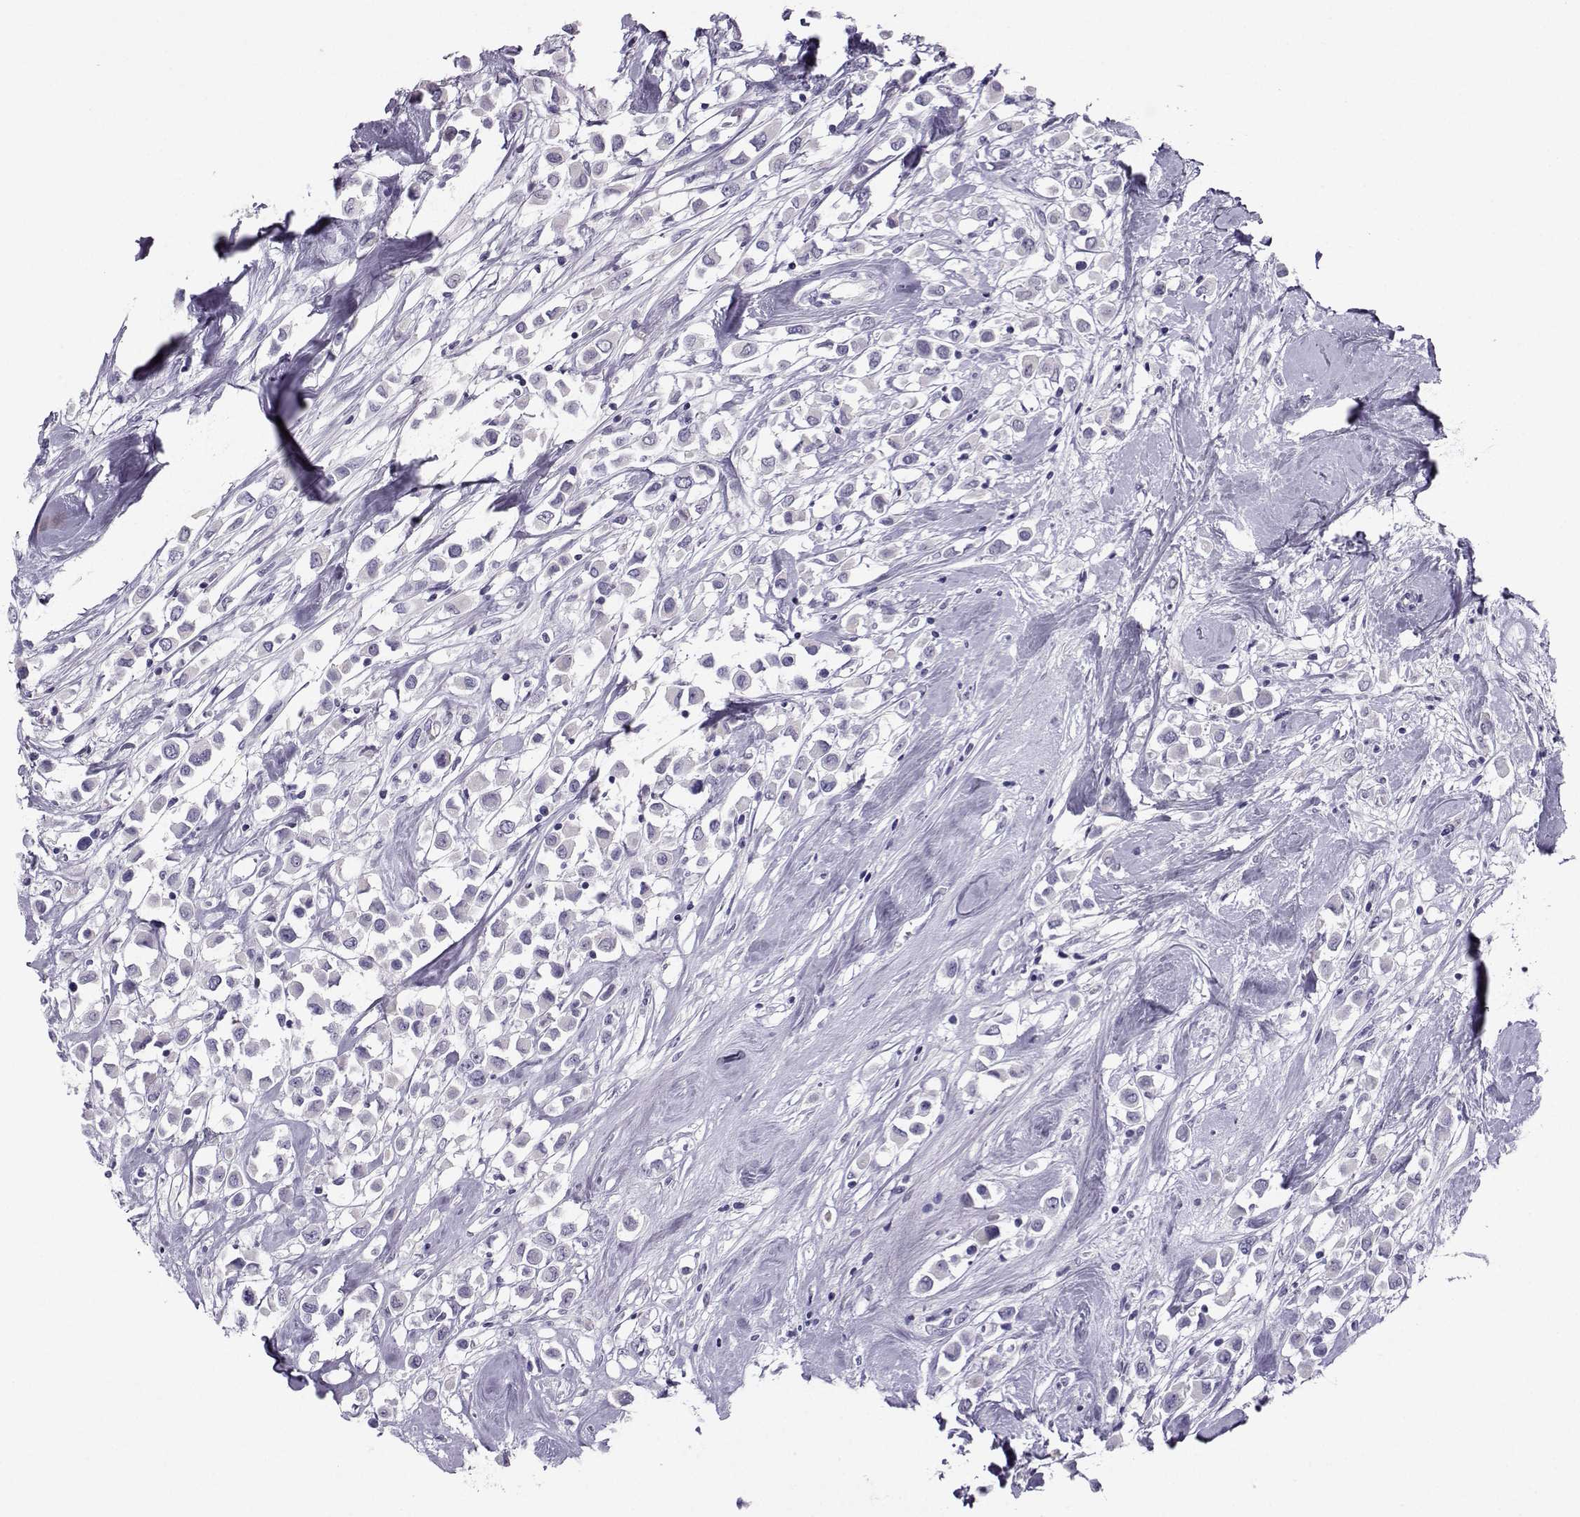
{"staining": {"intensity": "negative", "quantity": "none", "location": "none"}, "tissue": "breast cancer", "cell_type": "Tumor cells", "image_type": "cancer", "snomed": [{"axis": "morphology", "description": "Duct carcinoma"}, {"axis": "topography", "description": "Breast"}], "caption": "This is a histopathology image of immunohistochemistry staining of invasive ductal carcinoma (breast), which shows no expression in tumor cells.", "gene": "ARMC2", "patient": {"sex": "female", "age": 61}}